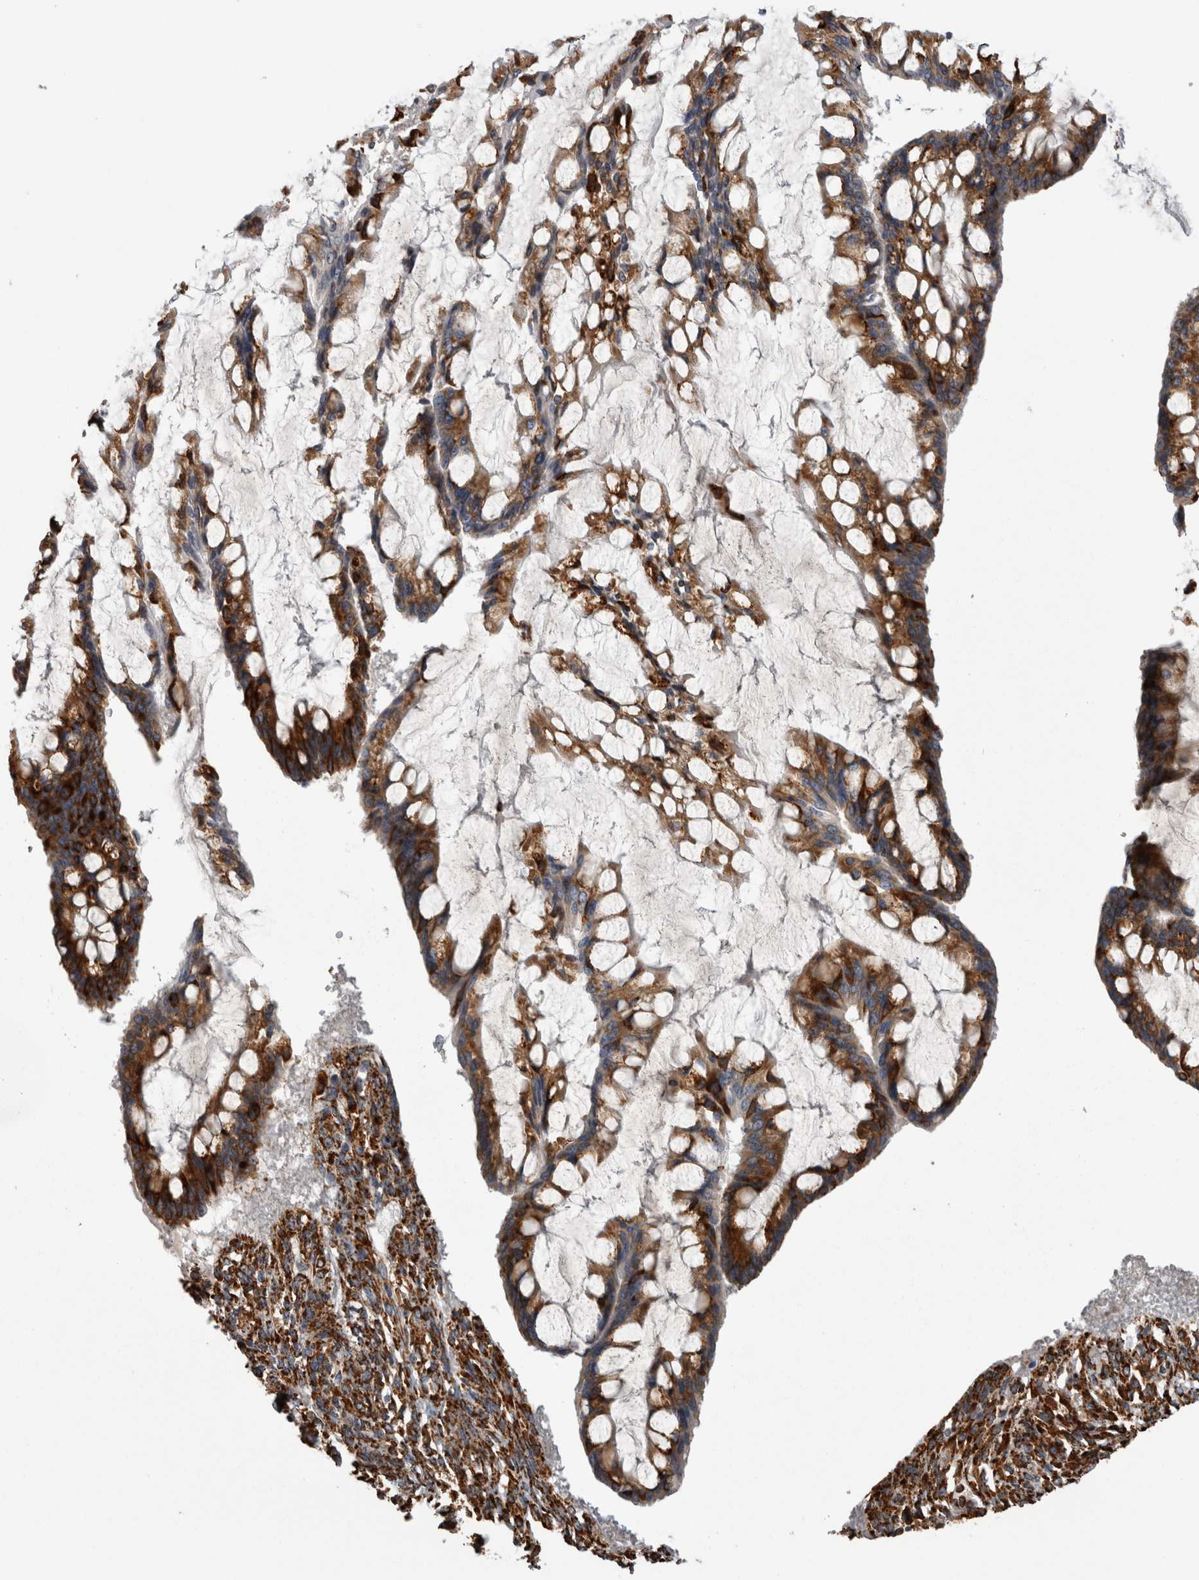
{"staining": {"intensity": "strong", "quantity": ">75%", "location": "cytoplasmic/membranous"}, "tissue": "ovarian cancer", "cell_type": "Tumor cells", "image_type": "cancer", "snomed": [{"axis": "morphology", "description": "Cystadenocarcinoma, mucinous, NOS"}, {"axis": "topography", "description": "Ovary"}], "caption": "IHC image of neoplastic tissue: ovarian cancer (mucinous cystadenocarcinoma) stained using immunohistochemistry (IHC) demonstrates high levels of strong protein expression localized specifically in the cytoplasmic/membranous of tumor cells, appearing as a cytoplasmic/membranous brown color.", "gene": "FHIP2B", "patient": {"sex": "female", "age": 73}}